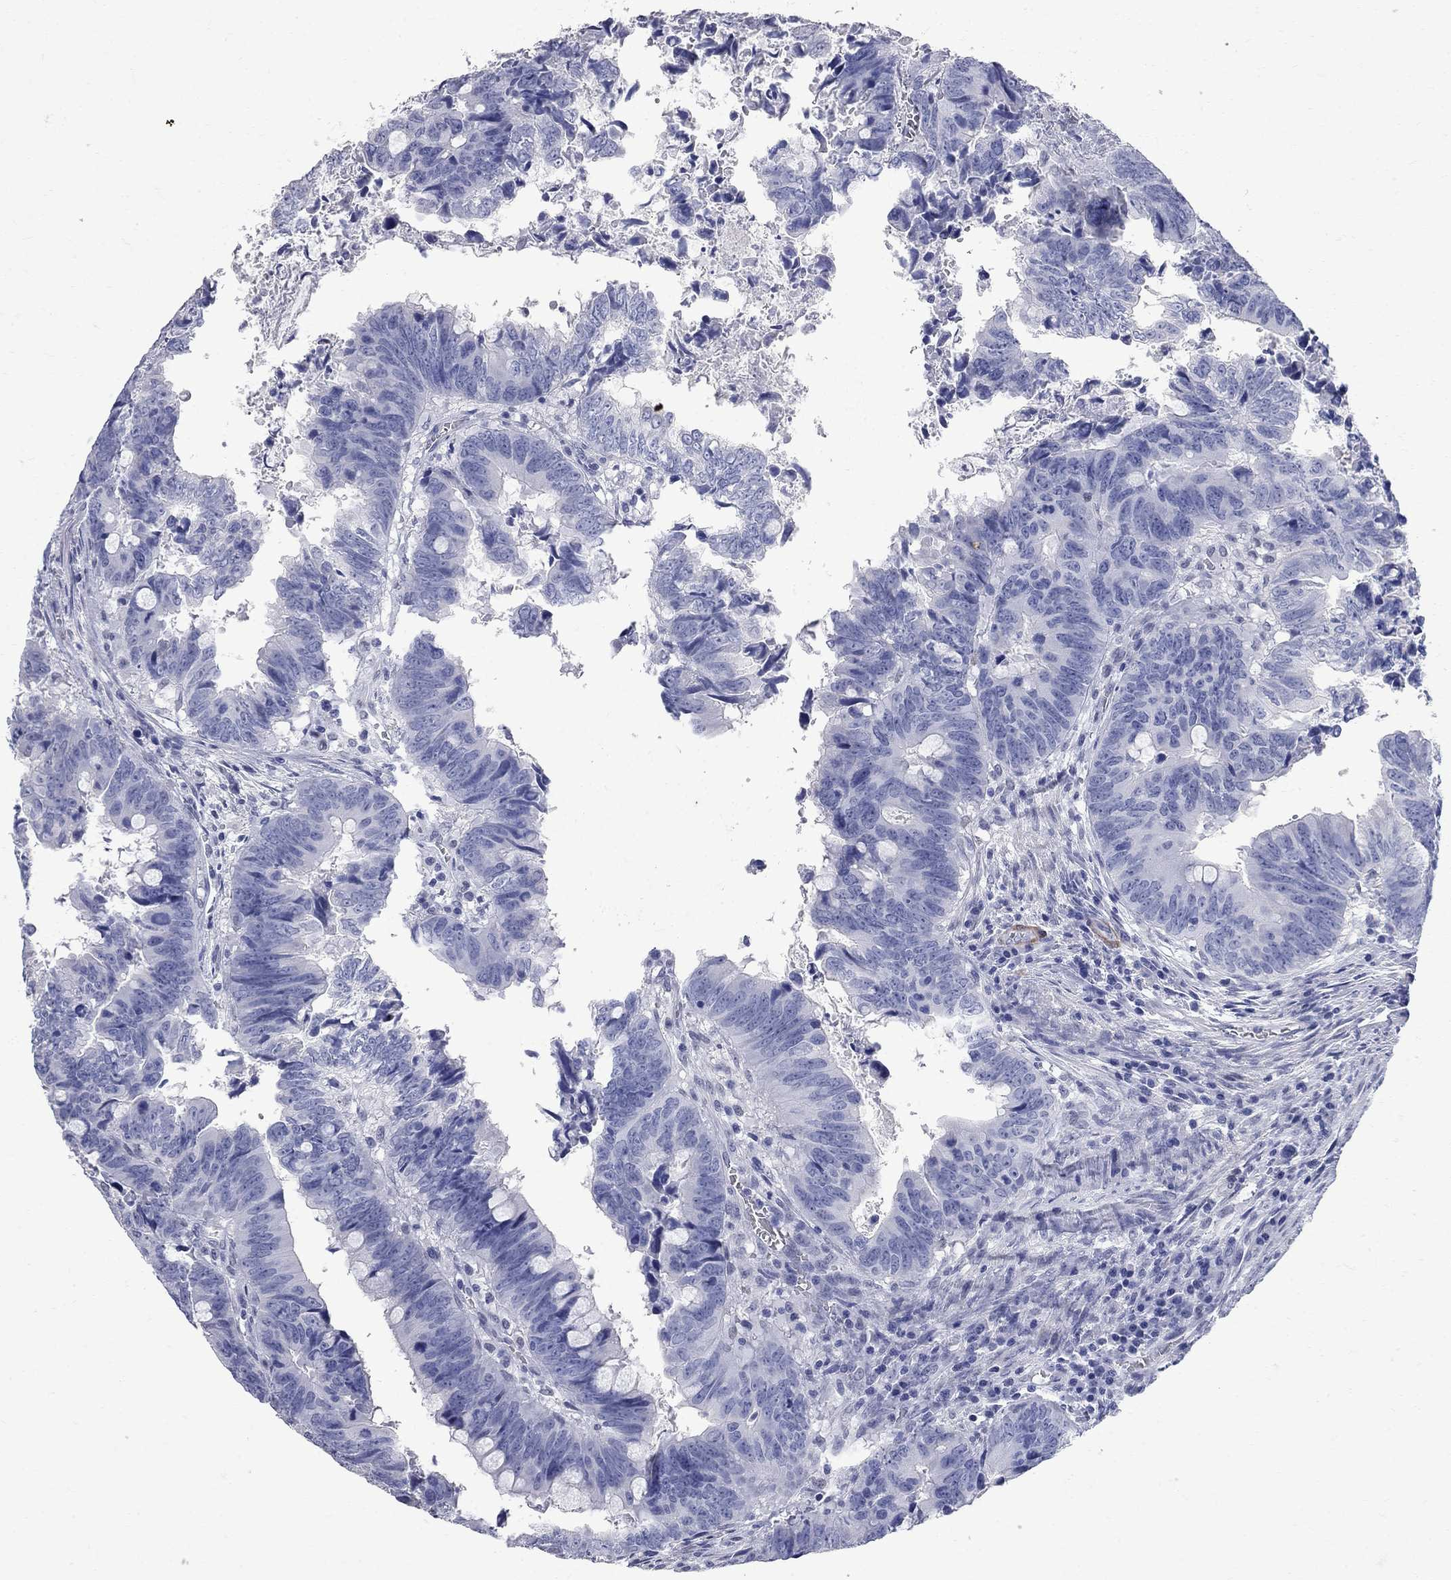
{"staining": {"intensity": "negative", "quantity": "none", "location": "none"}, "tissue": "colorectal cancer", "cell_type": "Tumor cells", "image_type": "cancer", "snomed": [{"axis": "morphology", "description": "Adenocarcinoma, NOS"}, {"axis": "topography", "description": "Colon"}], "caption": "The immunohistochemistry (IHC) histopathology image has no significant expression in tumor cells of colorectal adenocarcinoma tissue.", "gene": "BPIFB1", "patient": {"sex": "female", "age": 82}}